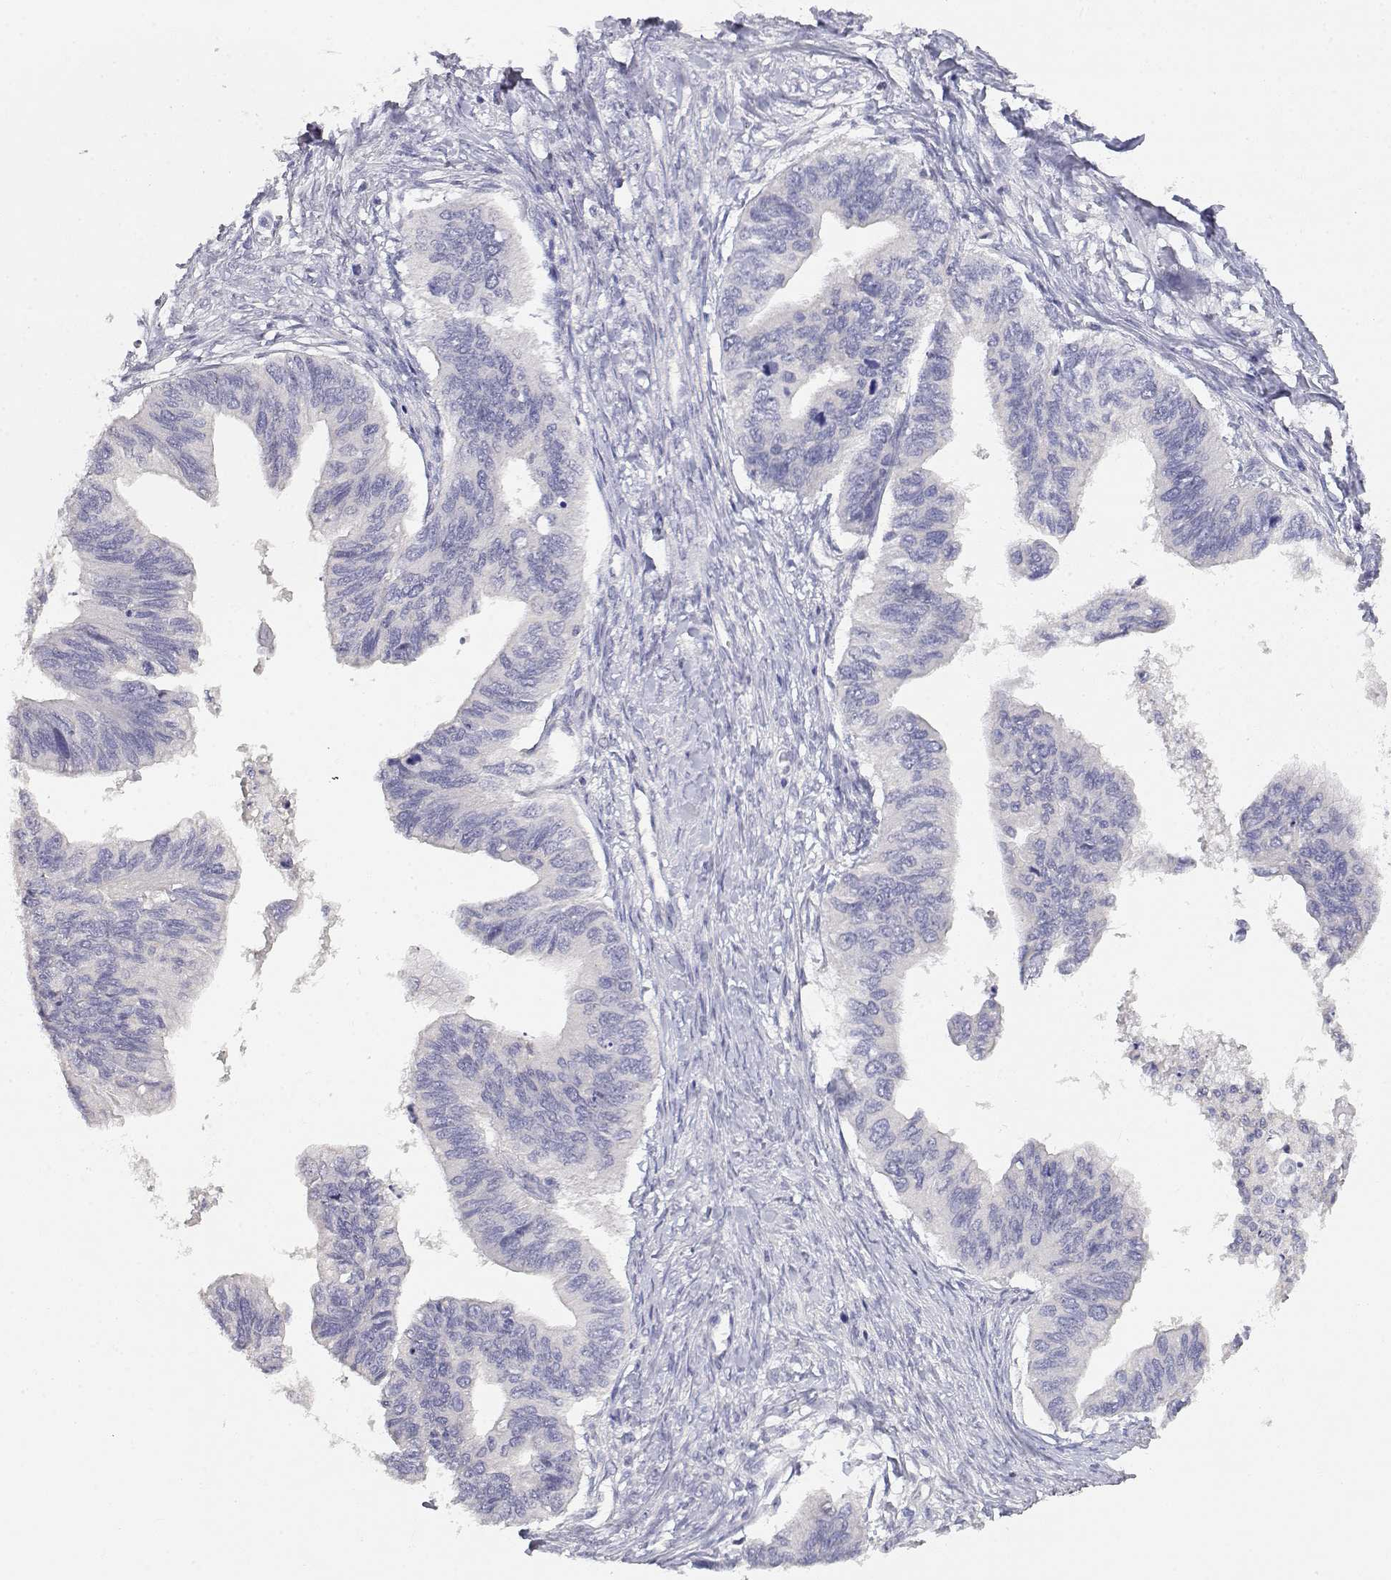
{"staining": {"intensity": "negative", "quantity": "none", "location": "none"}, "tissue": "ovarian cancer", "cell_type": "Tumor cells", "image_type": "cancer", "snomed": [{"axis": "morphology", "description": "Cystadenocarcinoma, mucinous, NOS"}, {"axis": "topography", "description": "Ovary"}], "caption": "Tumor cells are negative for protein expression in human mucinous cystadenocarcinoma (ovarian).", "gene": "ADA", "patient": {"sex": "female", "age": 76}}